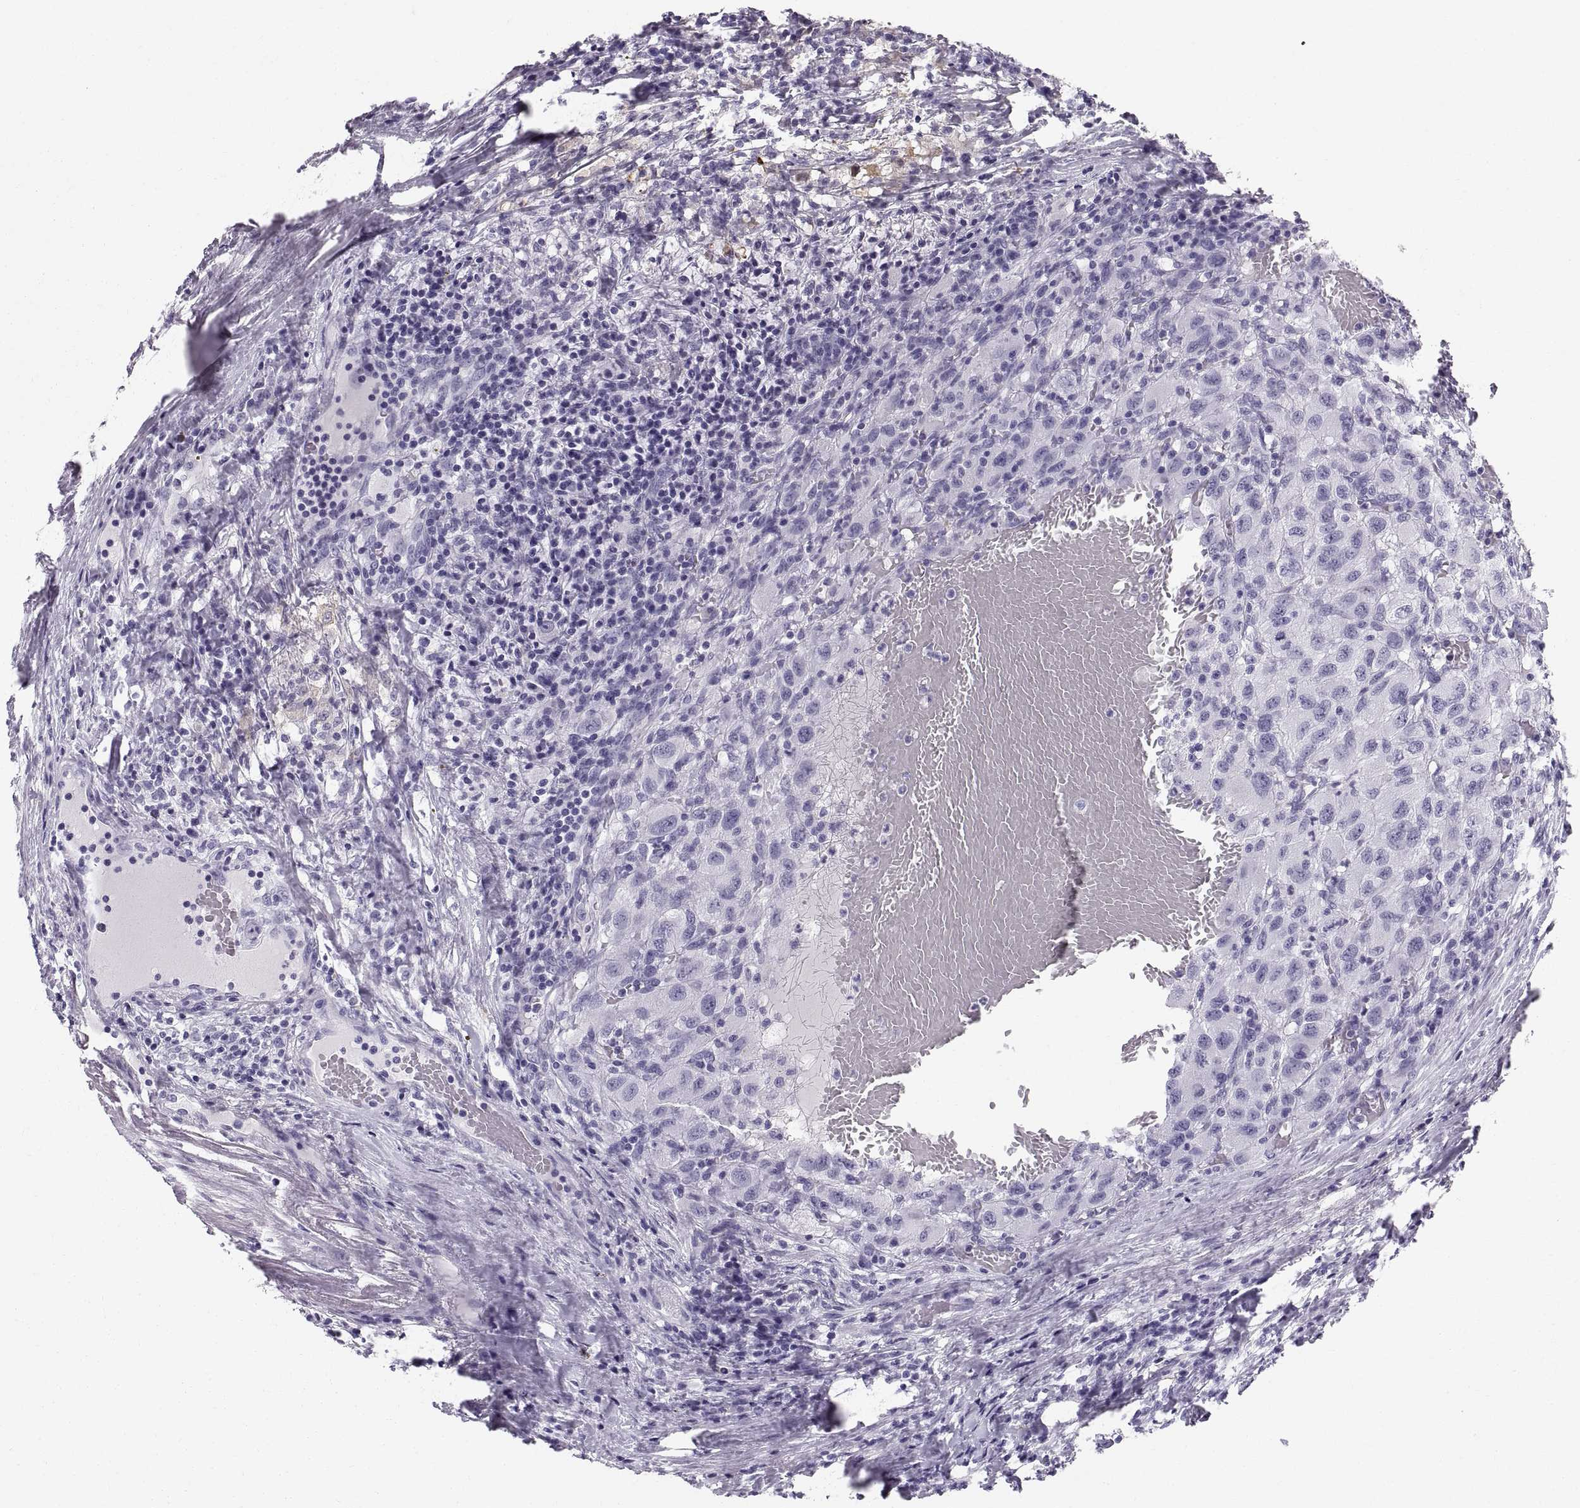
{"staining": {"intensity": "negative", "quantity": "none", "location": "none"}, "tissue": "renal cancer", "cell_type": "Tumor cells", "image_type": "cancer", "snomed": [{"axis": "morphology", "description": "Adenocarcinoma, NOS"}, {"axis": "topography", "description": "Kidney"}], "caption": "An immunohistochemistry histopathology image of renal cancer is shown. There is no staining in tumor cells of renal cancer. The staining is performed using DAB brown chromogen with nuclei counter-stained in using hematoxylin.", "gene": "SLC22A6", "patient": {"sex": "female", "age": 67}}